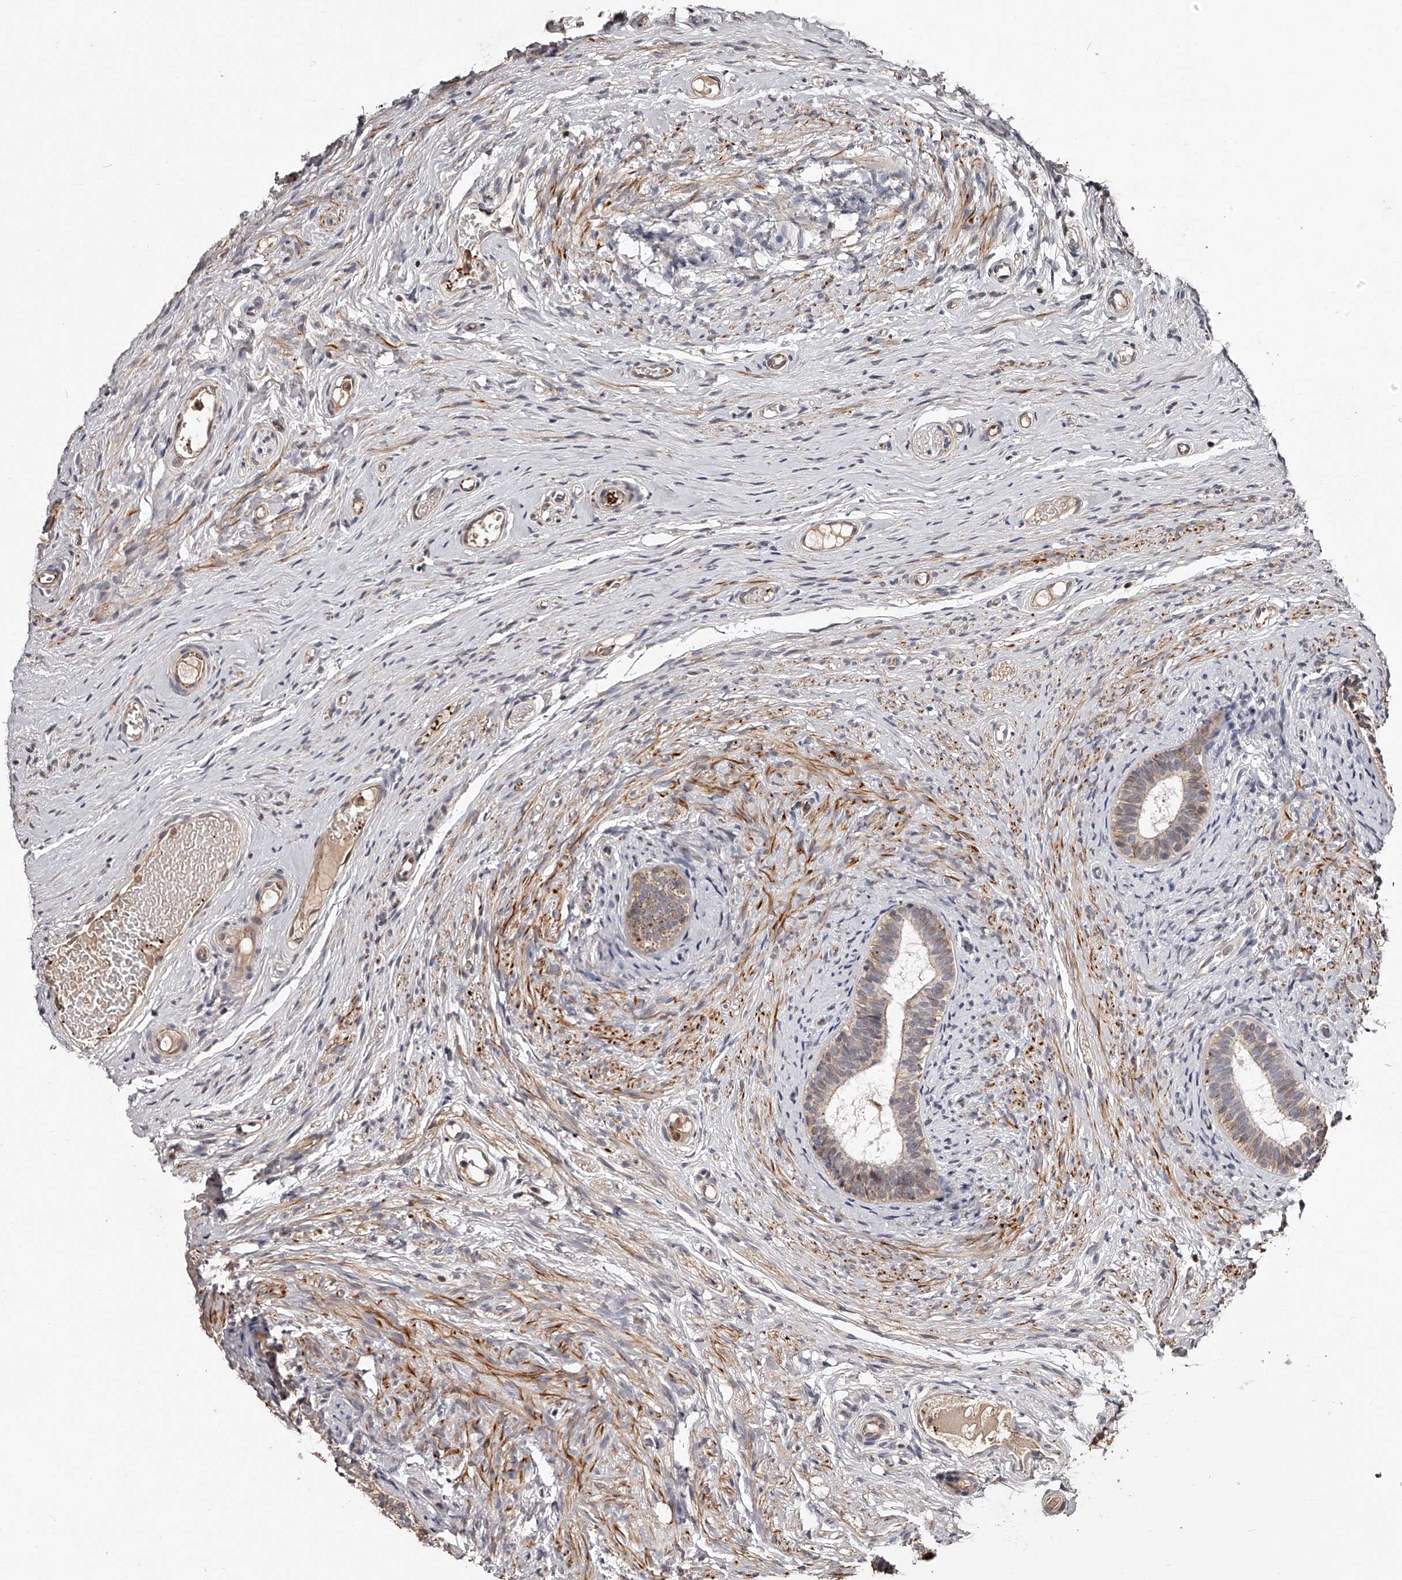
{"staining": {"intensity": "weak", "quantity": "25%-75%", "location": "cytoplasmic/membranous"}, "tissue": "epididymis", "cell_type": "Glandular cells", "image_type": "normal", "snomed": [{"axis": "morphology", "description": "Normal tissue, NOS"}, {"axis": "topography", "description": "Epididymis"}], "caption": "Immunohistochemistry (IHC) micrograph of normal human epididymis stained for a protein (brown), which shows low levels of weak cytoplasmic/membranous expression in approximately 25%-75% of glandular cells.", "gene": "URGCP", "patient": {"sex": "male", "age": 9}}